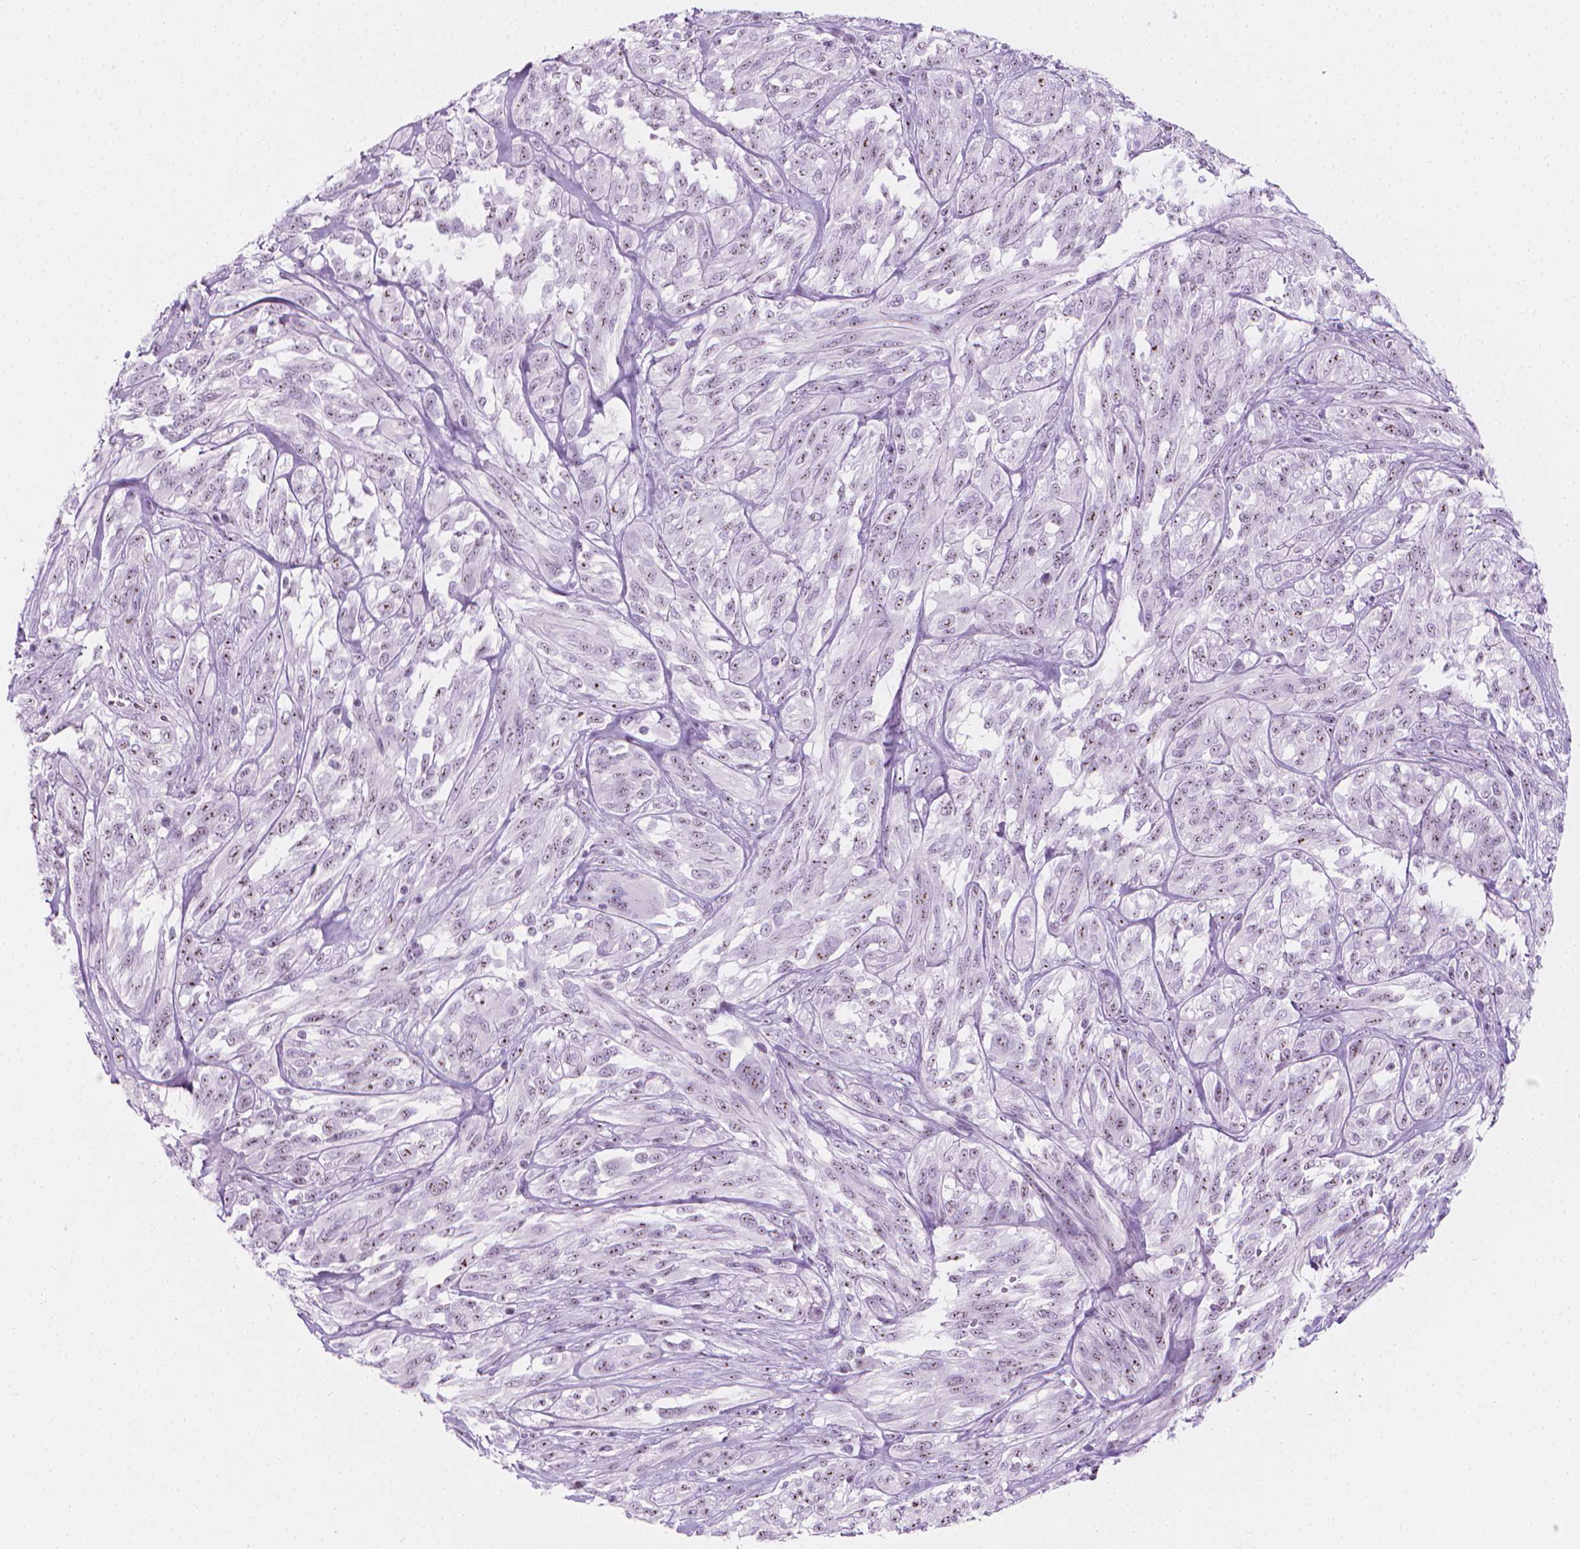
{"staining": {"intensity": "weak", "quantity": "25%-75%", "location": "nuclear"}, "tissue": "melanoma", "cell_type": "Tumor cells", "image_type": "cancer", "snomed": [{"axis": "morphology", "description": "Malignant melanoma, NOS"}, {"axis": "topography", "description": "Skin"}], "caption": "The micrograph reveals staining of melanoma, revealing weak nuclear protein staining (brown color) within tumor cells.", "gene": "NOL7", "patient": {"sex": "female", "age": 91}}